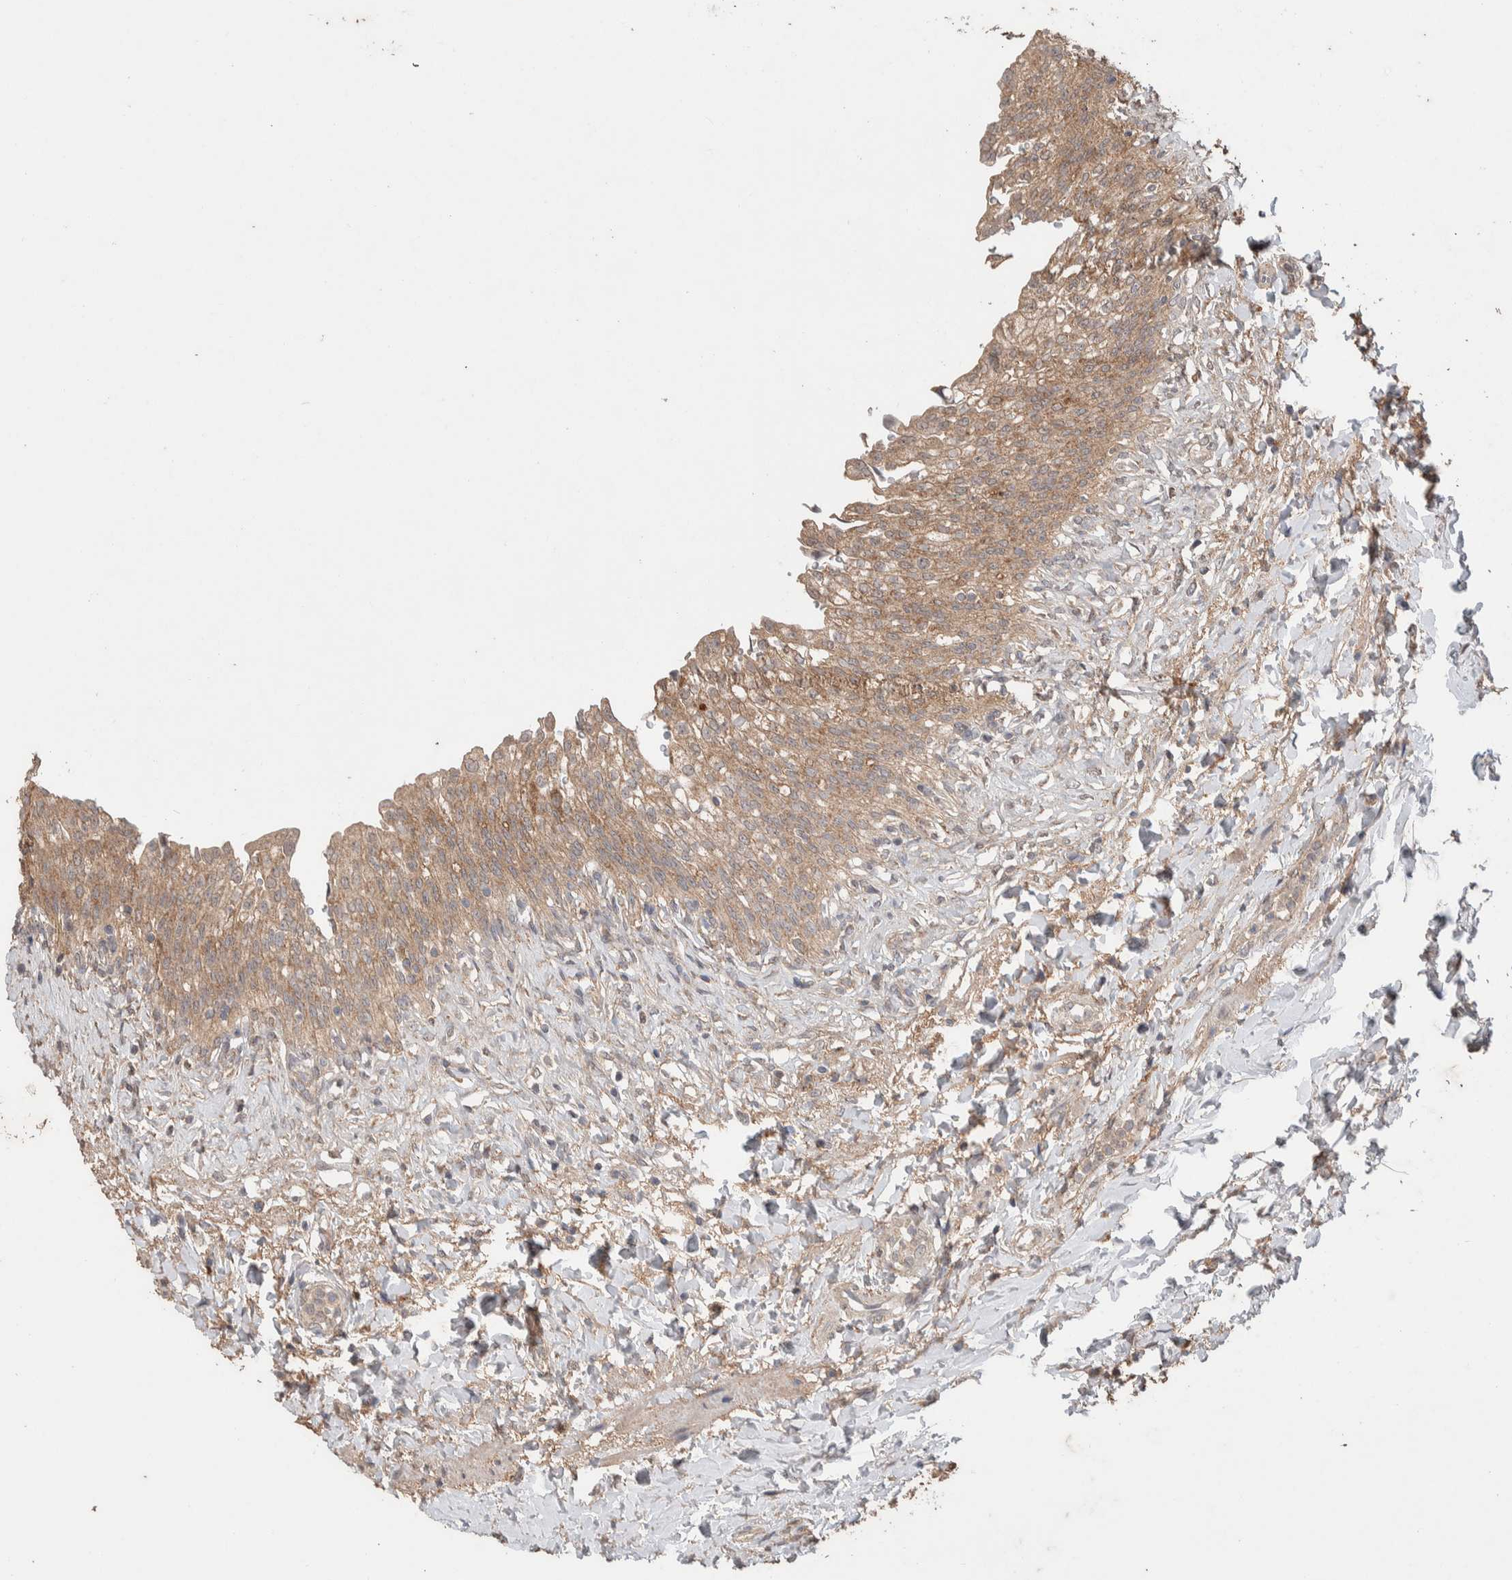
{"staining": {"intensity": "weak", "quantity": ">75%", "location": "cytoplasmic/membranous"}, "tissue": "urinary bladder", "cell_type": "Urothelial cells", "image_type": "normal", "snomed": [{"axis": "morphology", "description": "Urothelial carcinoma, High grade"}, {"axis": "topography", "description": "Urinary bladder"}], "caption": "Immunohistochemistry image of unremarkable urinary bladder: urinary bladder stained using immunohistochemistry (IHC) demonstrates low levels of weak protein expression localized specifically in the cytoplasmic/membranous of urothelial cells, appearing as a cytoplasmic/membranous brown color.", "gene": "KCNJ5", "patient": {"sex": "male", "age": 46}}